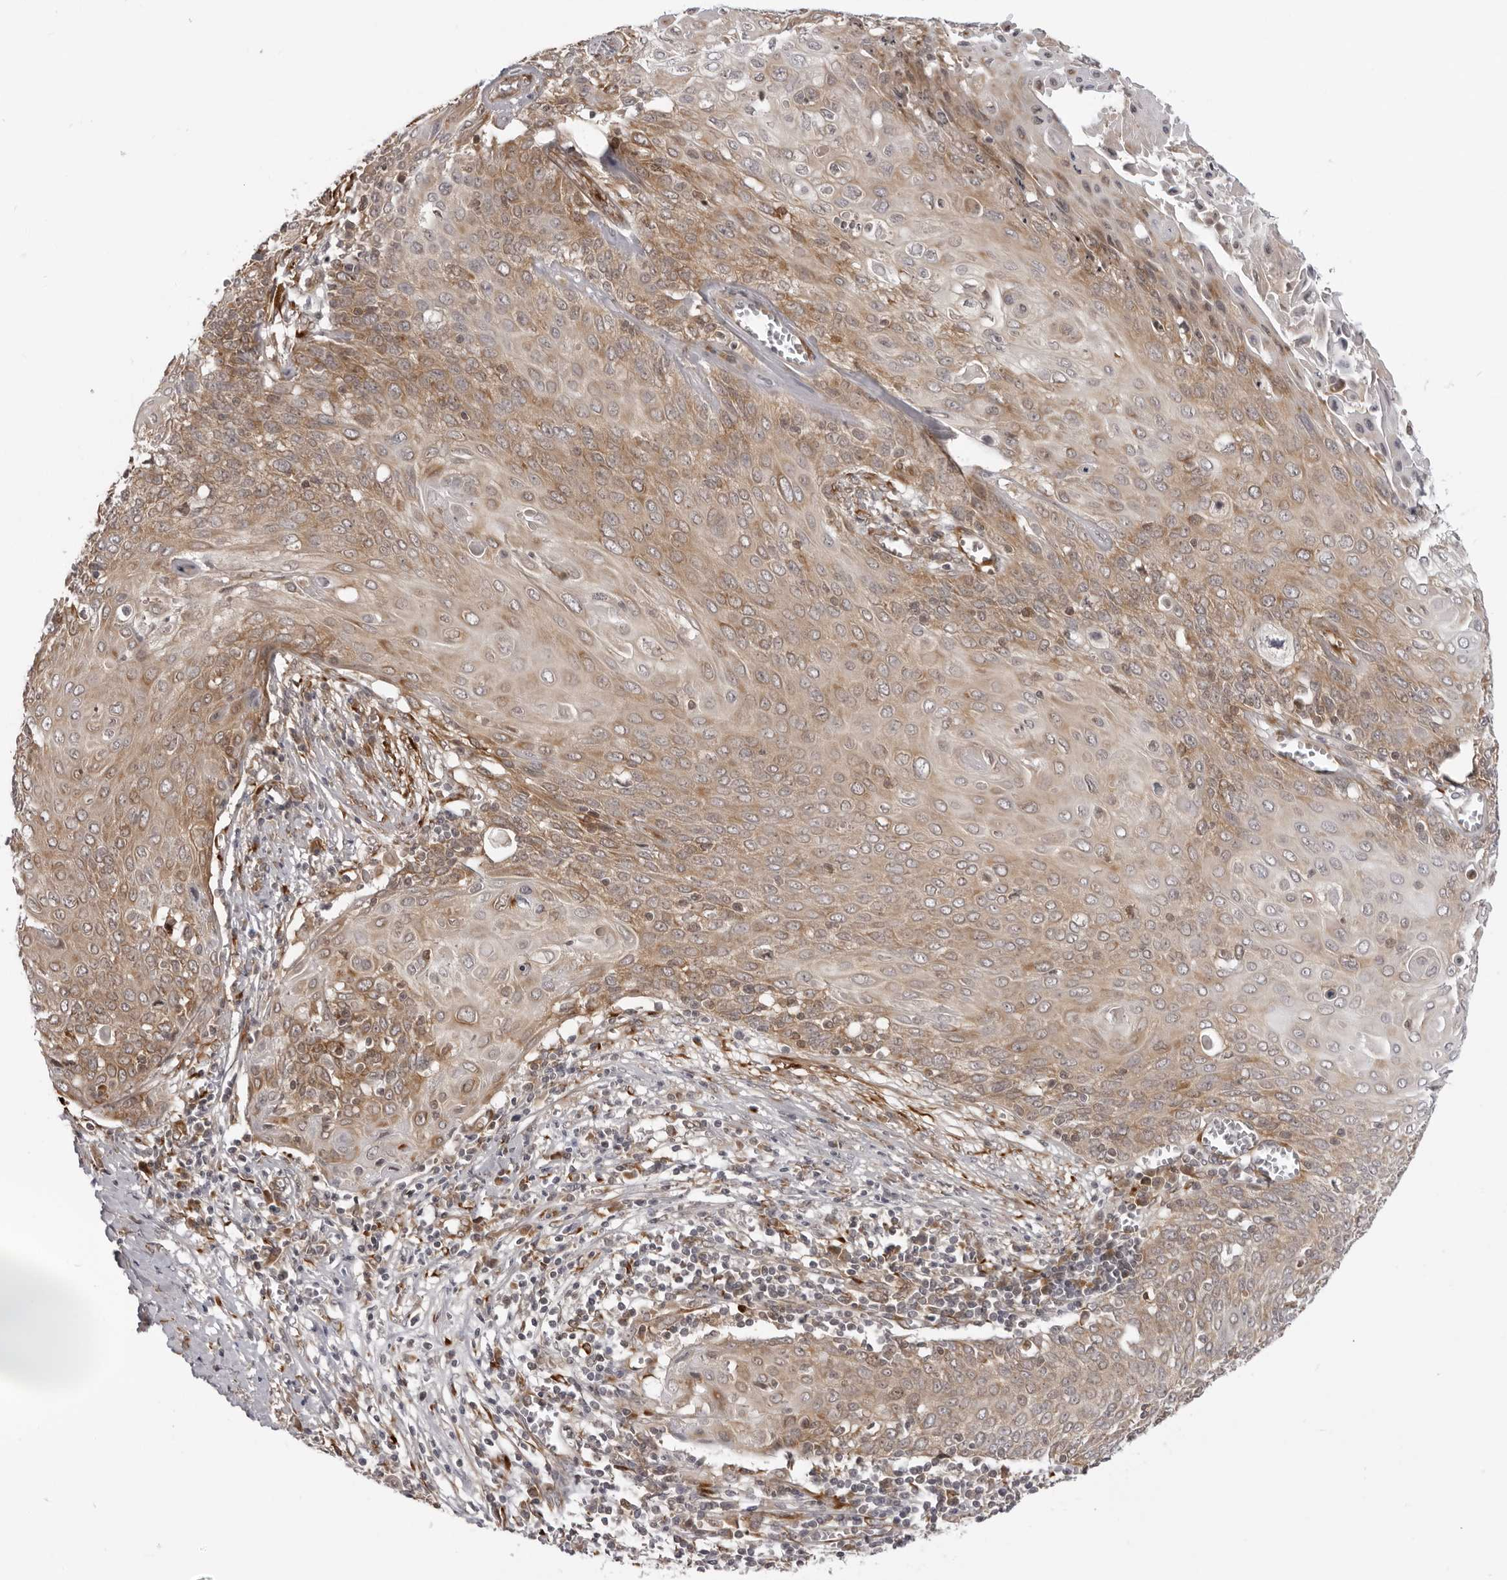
{"staining": {"intensity": "moderate", "quantity": ">75%", "location": "cytoplasmic/membranous"}, "tissue": "cervical cancer", "cell_type": "Tumor cells", "image_type": "cancer", "snomed": [{"axis": "morphology", "description": "Squamous cell carcinoma, NOS"}, {"axis": "topography", "description": "Cervix"}], "caption": "Moderate cytoplasmic/membranous positivity is identified in approximately >75% of tumor cells in cervical cancer.", "gene": "SRGAP2", "patient": {"sex": "female", "age": 39}}